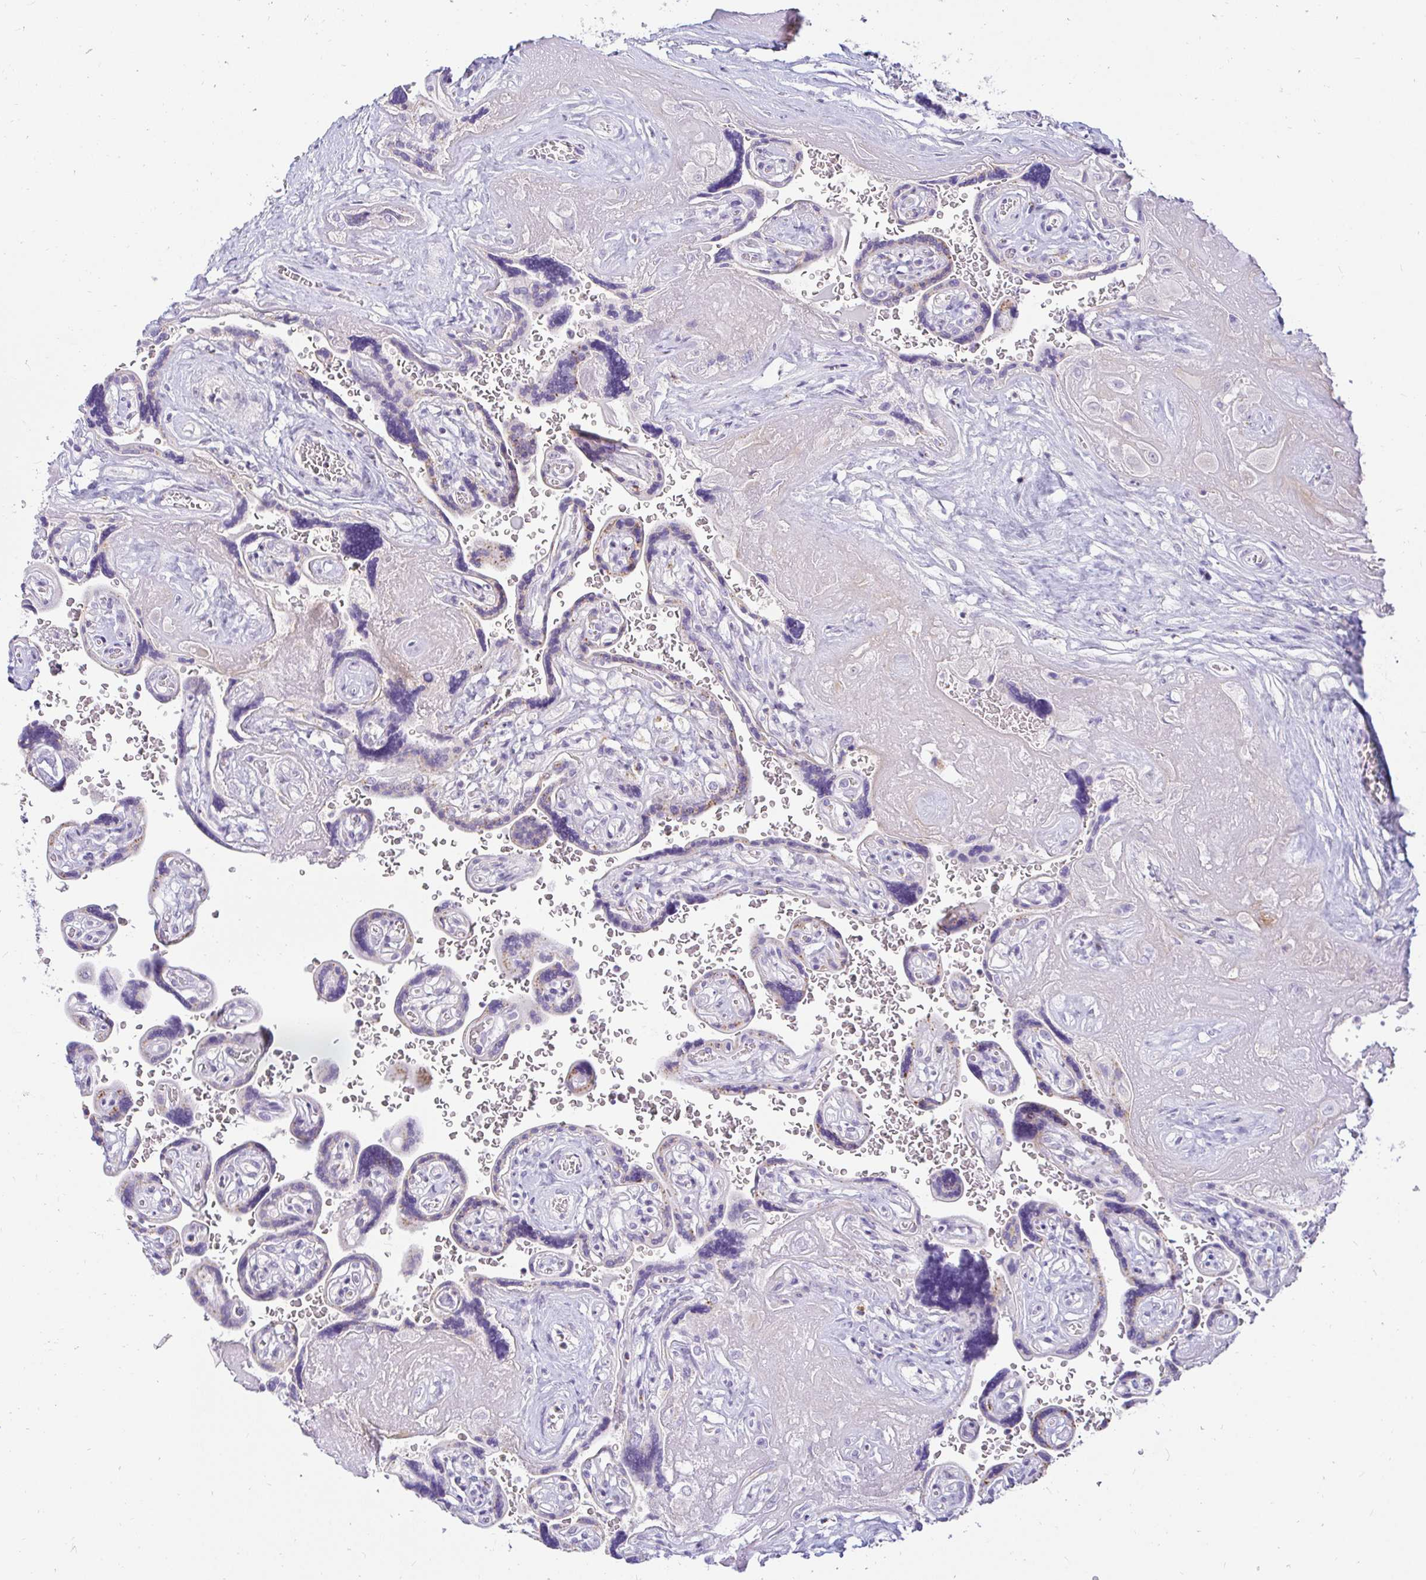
{"staining": {"intensity": "negative", "quantity": "none", "location": "none"}, "tissue": "placenta", "cell_type": "Decidual cells", "image_type": "normal", "snomed": [{"axis": "morphology", "description": "Normal tissue, NOS"}, {"axis": "topography", "description": "Placenta"}], "caption": "IHC of unremarkable placenta displays no staining in decidual cells.", "gene": "OR51D1", "patient": {"sex": "female", "age": 32}}